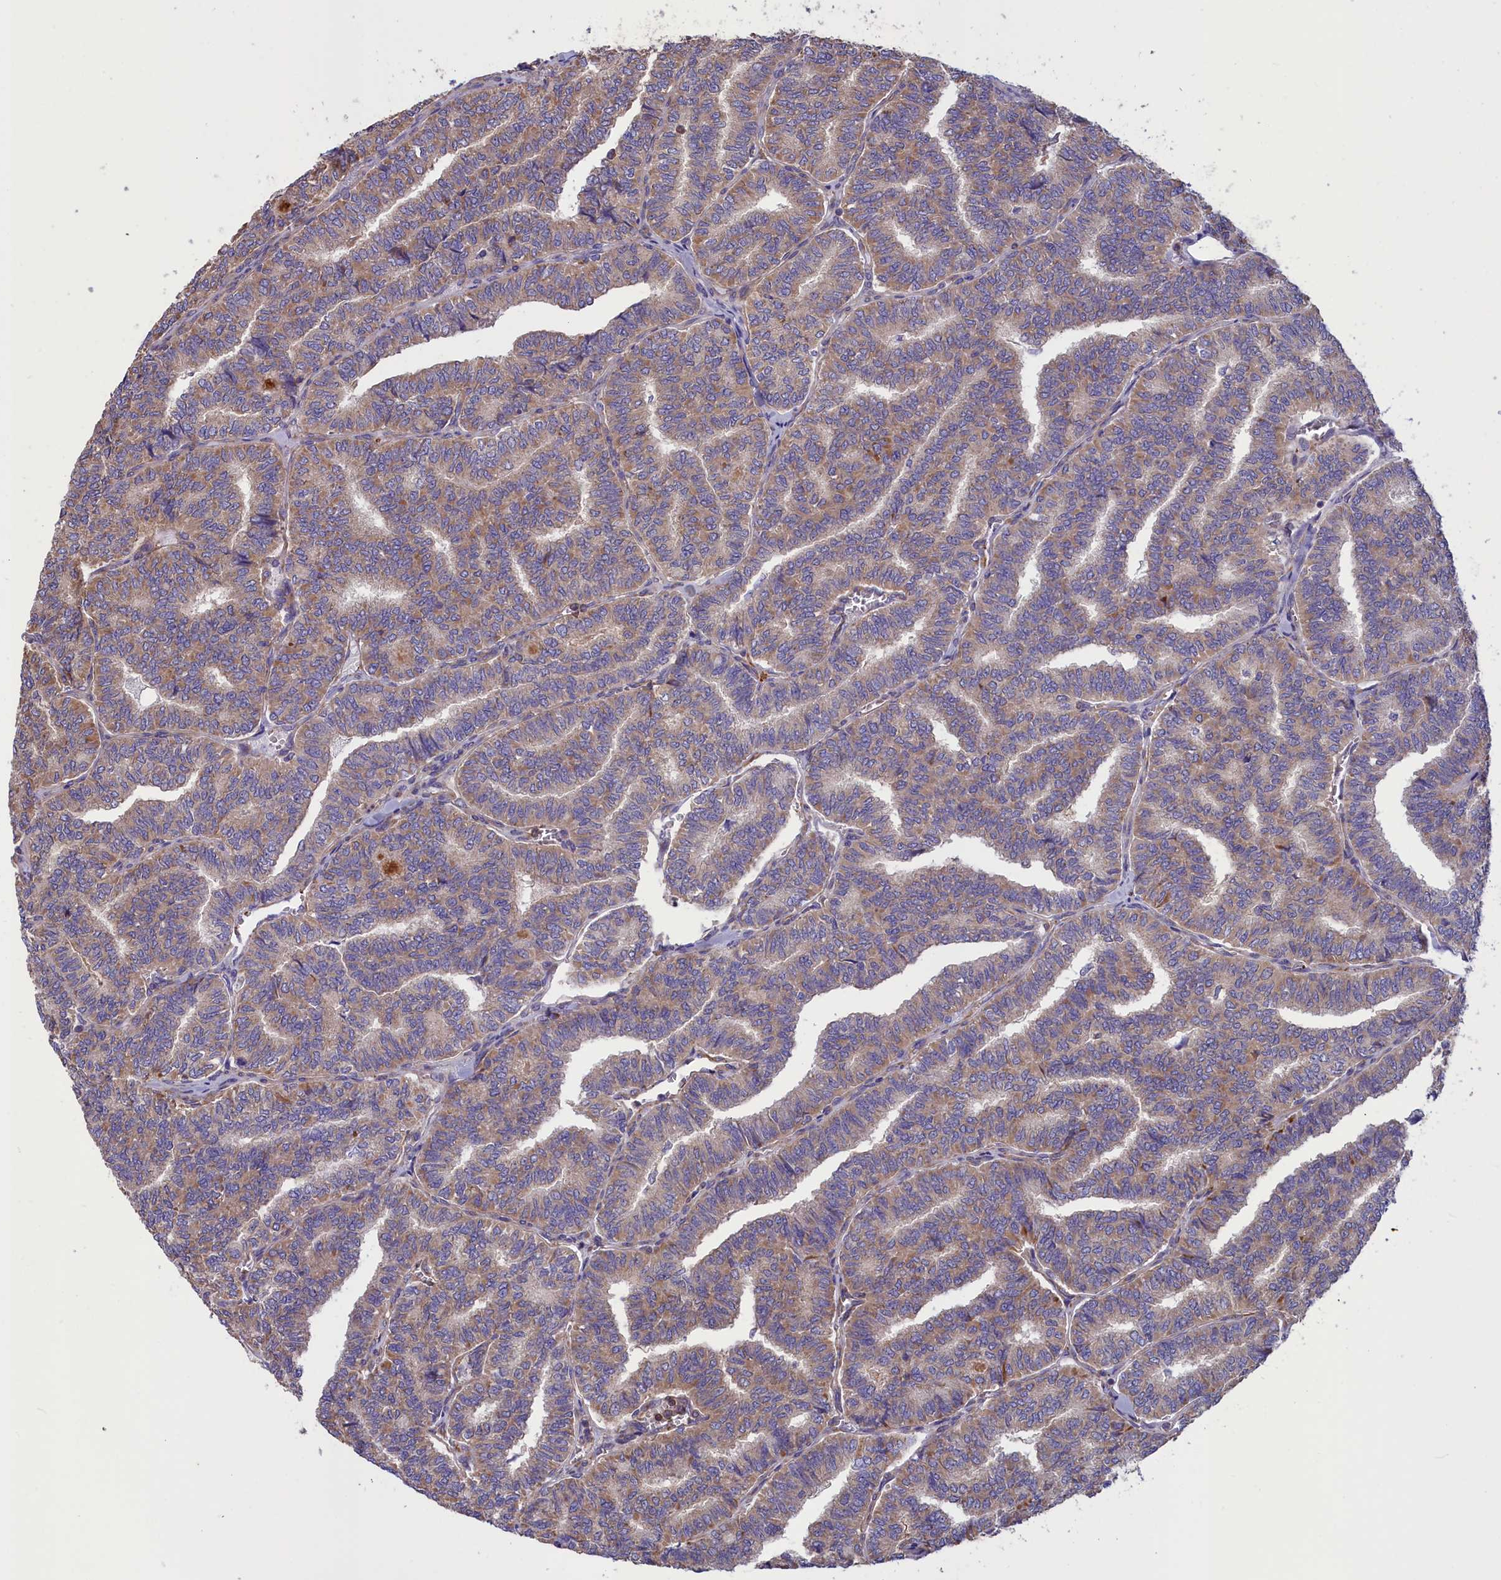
{"staining": {"intensity": "weak", "quantity": ">75%", "location": "cytoplasmic/membranous"}, "tissue": "thyroid cancer", "cell_type": "Tumor cells", "image_type": "cancer", "snomed": [{"axis": "morphology", "description": "Papillary adenocarcinoma, NOS"}, {"axis": "topography", "description": "Thyroid gland"}], "caption": "Protein staining shows weak cytoplasmic/membranous positivity in approximately >75% of tumor cells in thyroid cancer.", "gene": "AMDHD2", "patient": {"sex": "female", "age": 35}}